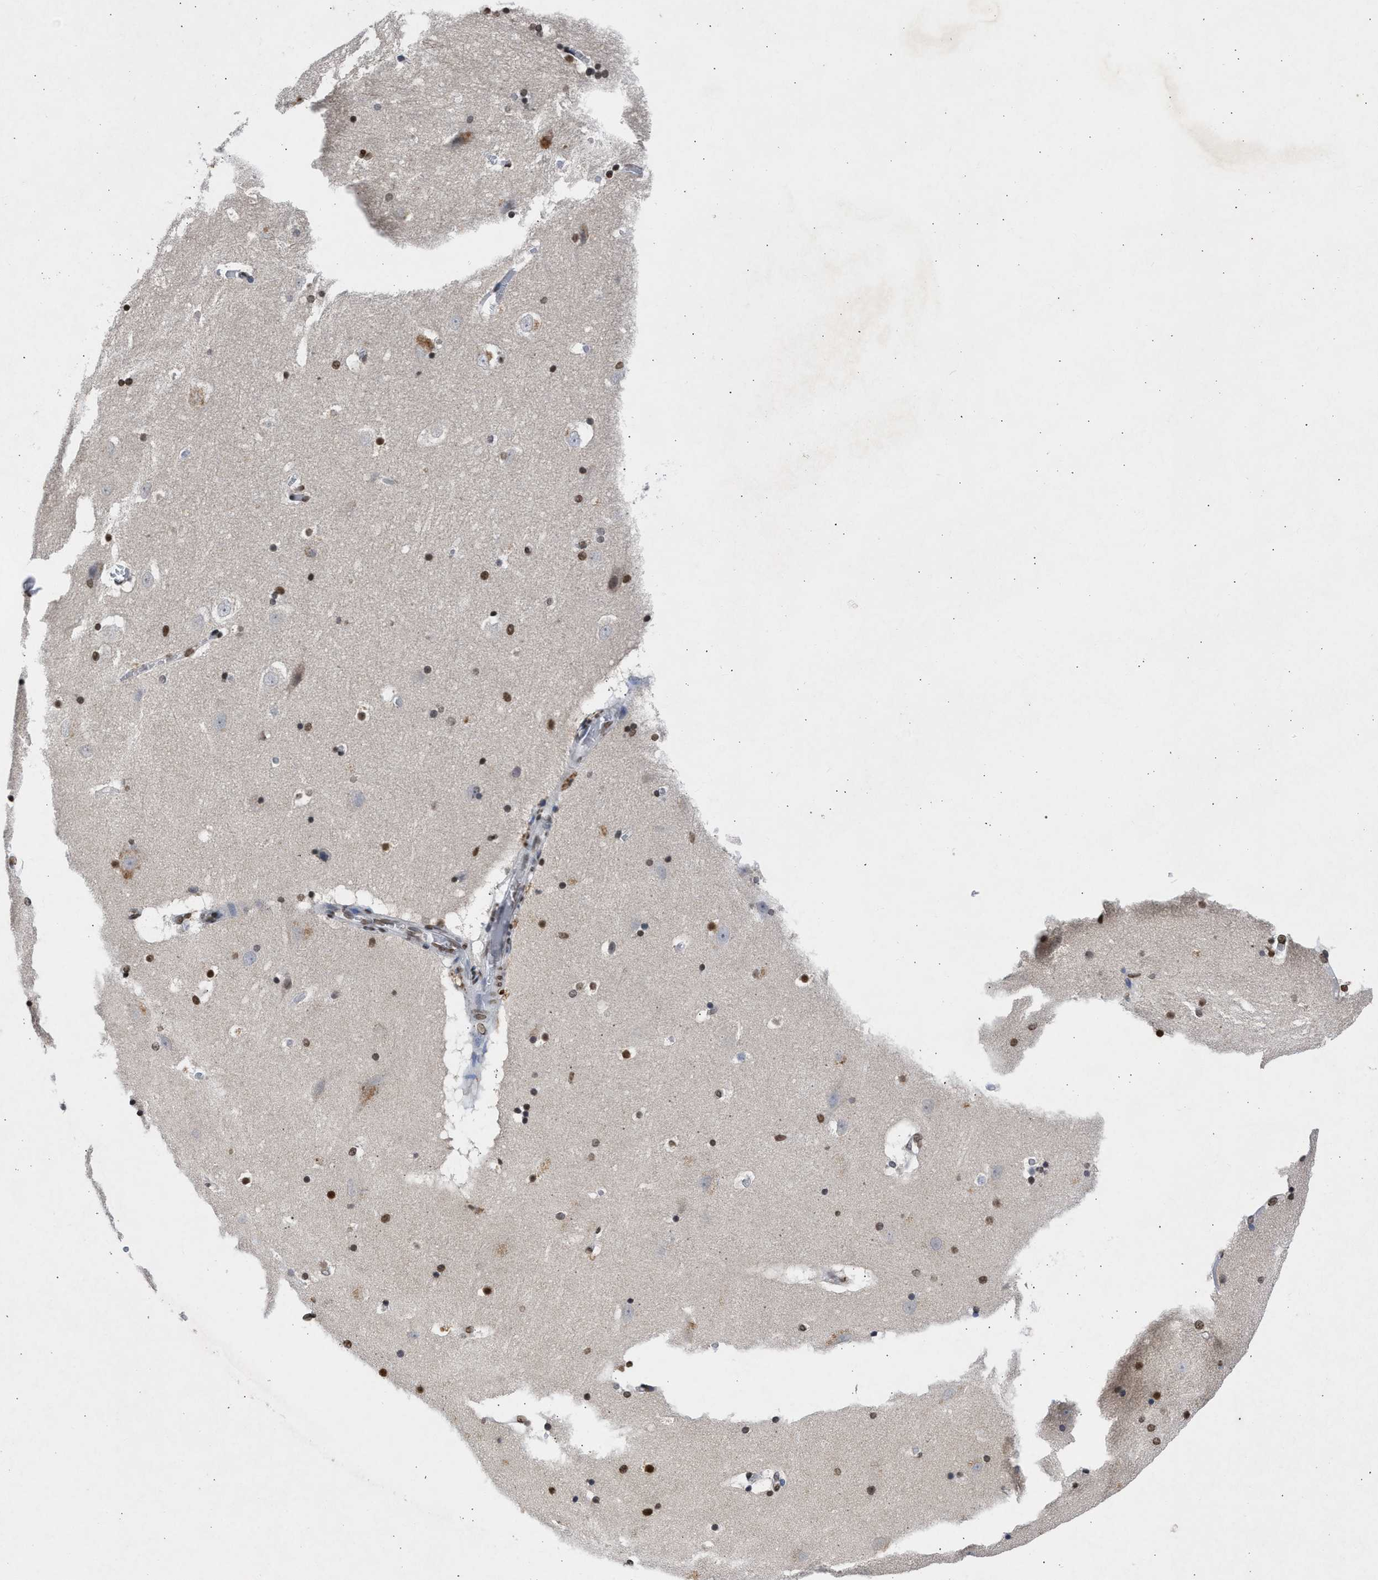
{"staining": {"intensity": "moderate", "quantity": ">75%", "location": "nuclear"}, "tissue": "hippocampus", "cell_type": "Glial cells", "image_type": "normal", "snomed": [{"axis": "morphology", "description": "Normal tissue, NOS"}, {"axis": "topography", "description": "Hippocampus"}], "caption": "A brown stain shows moderate nuclear staining of a protein in glial cells of unremarkable human hippocampus. (brown staining indicates protein expression, while blue staining denotes nuclei).", "gene": "NUP35", "patient": {"sex": "male", "age": 45}}